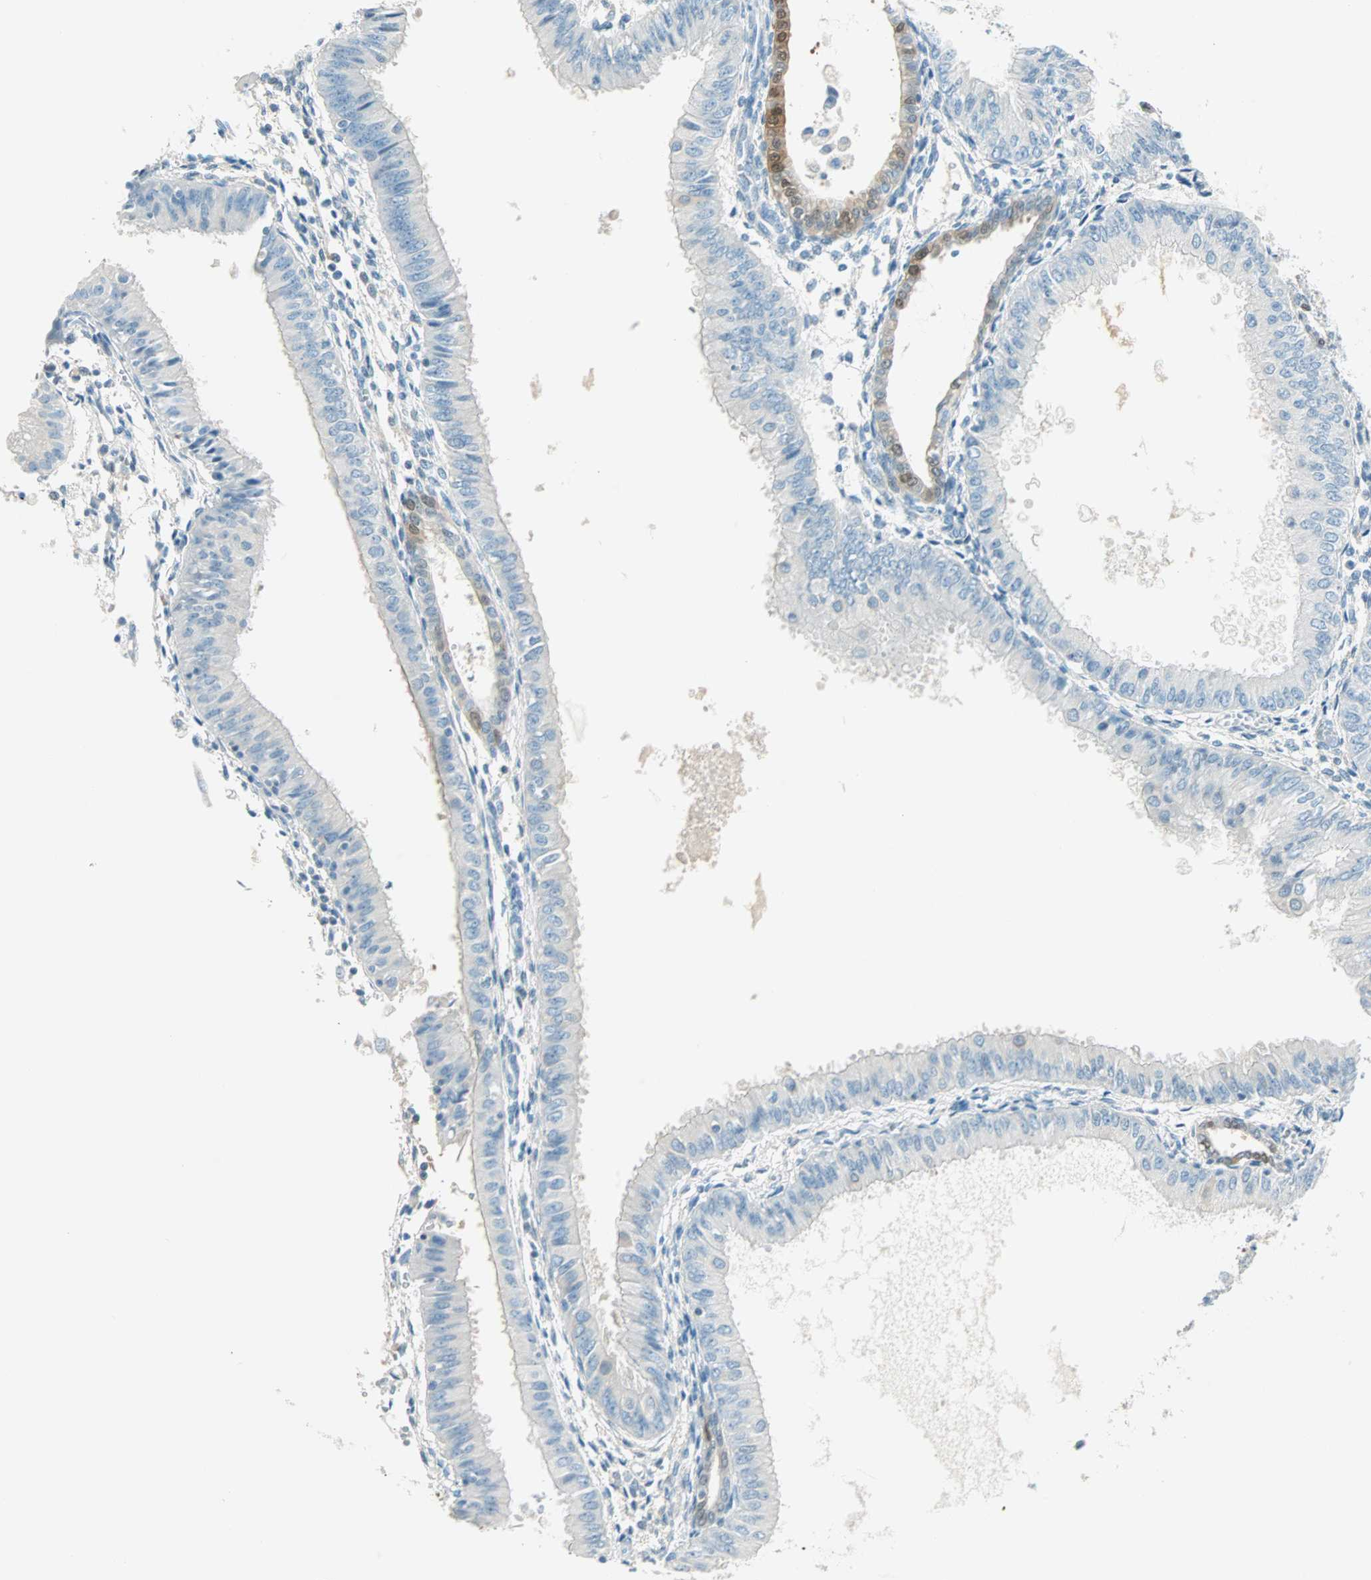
{"staining": {"intensity": "moderate", "quantity": "<25%", "location": "cytoplasmic/membranous,nuclear"}, "tissue": "endometrial cancer", "cell_type": "Tumor cells", "image_type": "cancer", "snomed": [{"axis": "morphology", "description": "Adenocarcinoma, NOS"}, {"axis": "topography", "description": "Endometrium"}], "caption": "This is a micrograph of immunohistochemistry staining of endometrial adenocarcinoma, which shows moderate positivity in the cytoplasmic/membranous and nuclear of tumor cells.", "gene": "S100A1", "patient": {"sex": "female", "age": 53}}